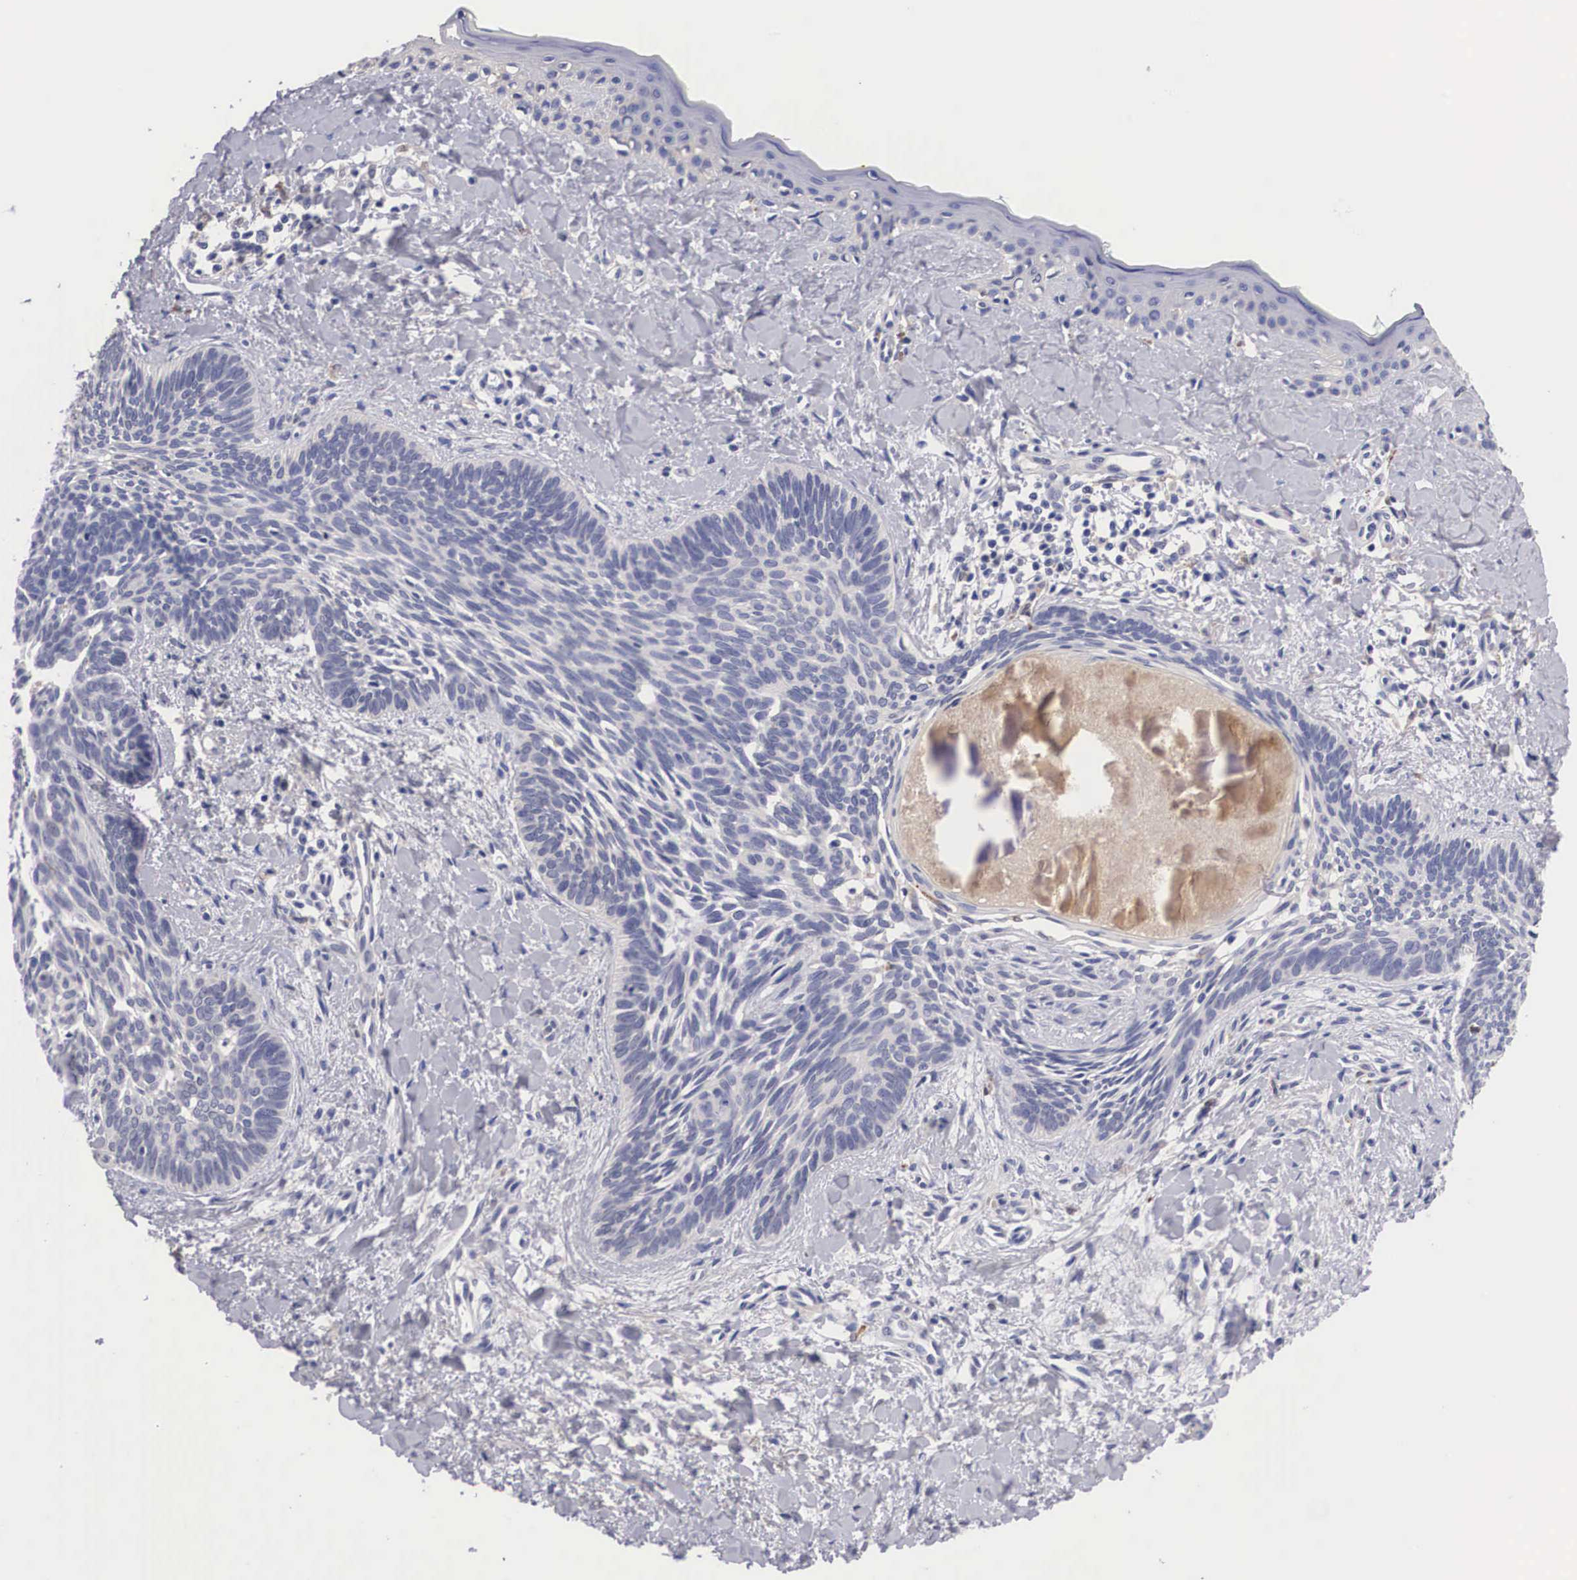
{"staining": {"intensity": "negative", "quantity": "none", "location": "none"}, "tissue": "skin cancer", "cell_type": "Tumor cells", "image_type": "cancer", "snomed": [{"axis": "morphology", "description": "Basal cell carcinoma"}, {"axis": "topography", "description": "Skin"}], "caption": "High power microscopy histopathology image of an immunohistochemistry photomicrograph of skin cancer (basal cell carcinoma), revealing no significant expression in tumor cells.", "gene": "ABHD4", "patient": {"sex": "female", "age": 81}}